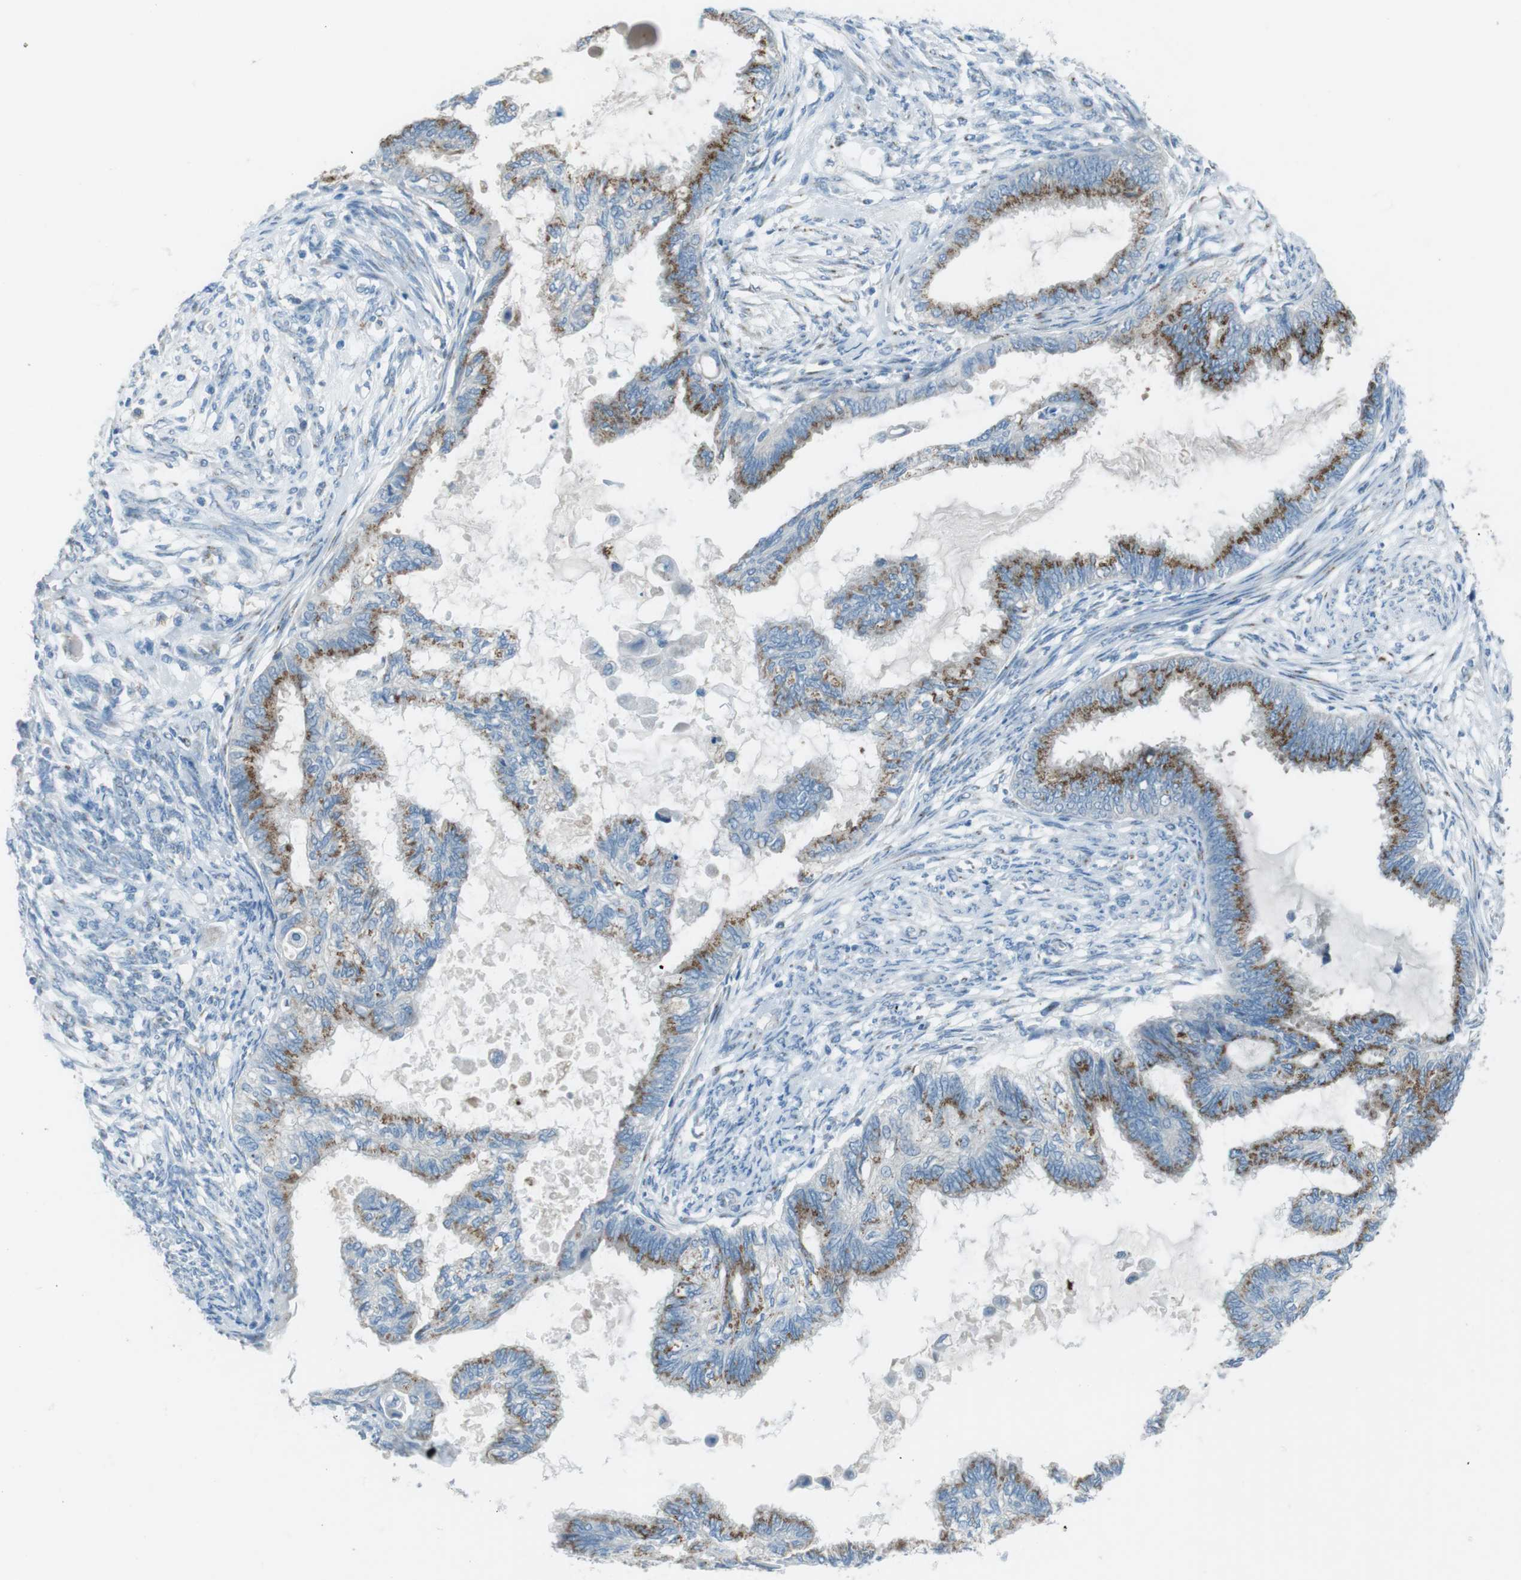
{"staining": {"intensity": "moderate", "quantity": "25%-75%", "location": "cytoplasmic/membranous"}, "tissue": "cervical cancer", "cell_type": "Tumor cells", "image_type": "cancer", "snomed": [{"axis": "morphology", "description": "Normal tissue, NOS"}, {"axis": "morphology", "description": "Adenocarcinoma, NOS"}, {"axis": "topography", "description": "Cervix"}, {"axis": "topography", "description": "Endometrium"}], "caption": "The immunohistochemical stain shows moderate cytoplasmic/membranous expression in tumor cells of cervical cancer tissue. Ihc stains the protein of interest in brown and the nuclei are stained blue.", "gene": "TXNDC15", "patient": {"sex": "female", "age": 86}}